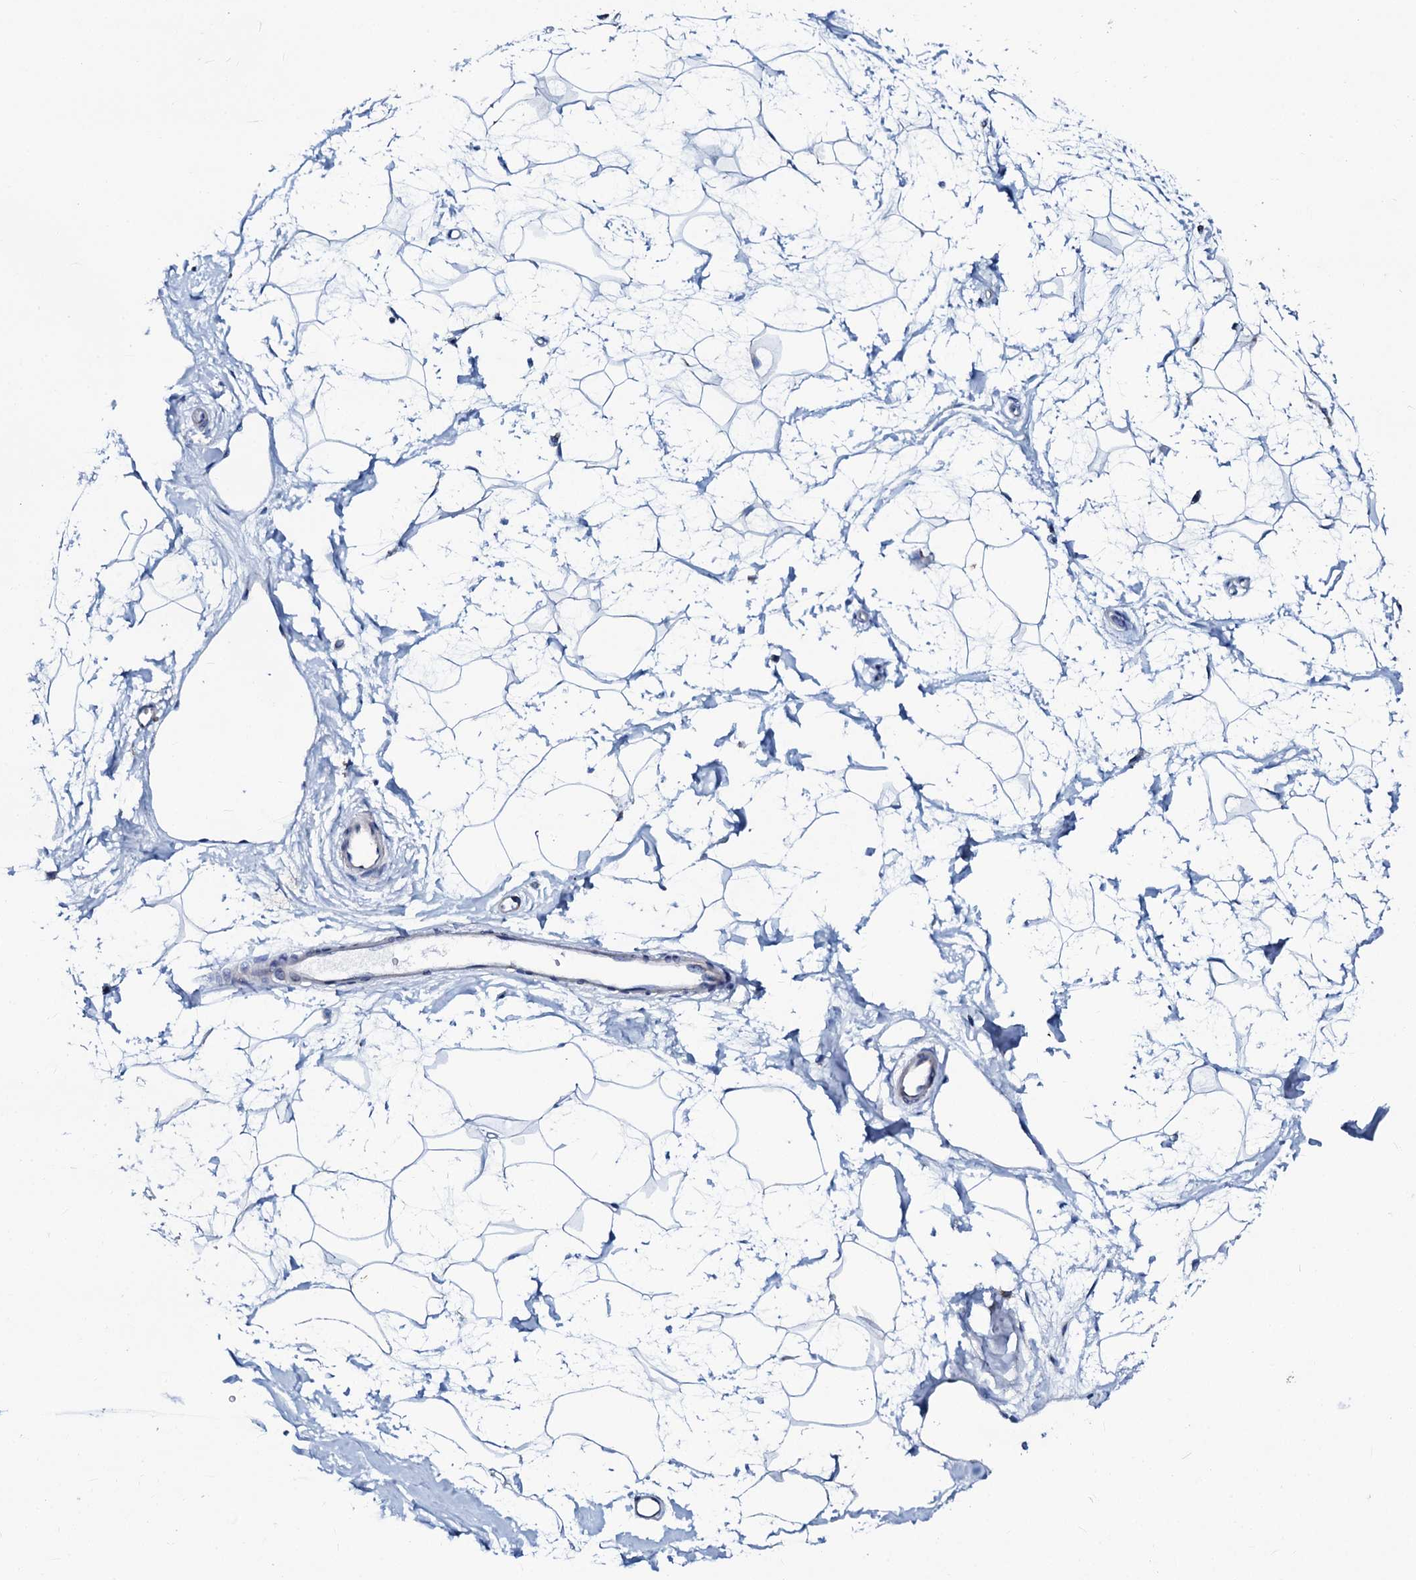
{"staining": {"intensity": "negative", "quantity": "none", "location": "none"}, "tissue": "breast", "cell_type": "Adipocytes", "image_type": "normal", "snomed": [{"axis": "morphology", "description": "Normal tissue, NOS"}, {"axis": "topography", "description": "Breast"}], "caption": "DAB (3,3'-diaminobenzidine) immunohistochemical staining of benign human breast demonstrates no significant positivity in adipocytes. (DAB (3,3'-diaminobenzidine) immunohistochemistry (IHC) with hematoxylin counter stain).", "gene": "SLC37A4", "patient": {"sex": "female", "age": 45}}